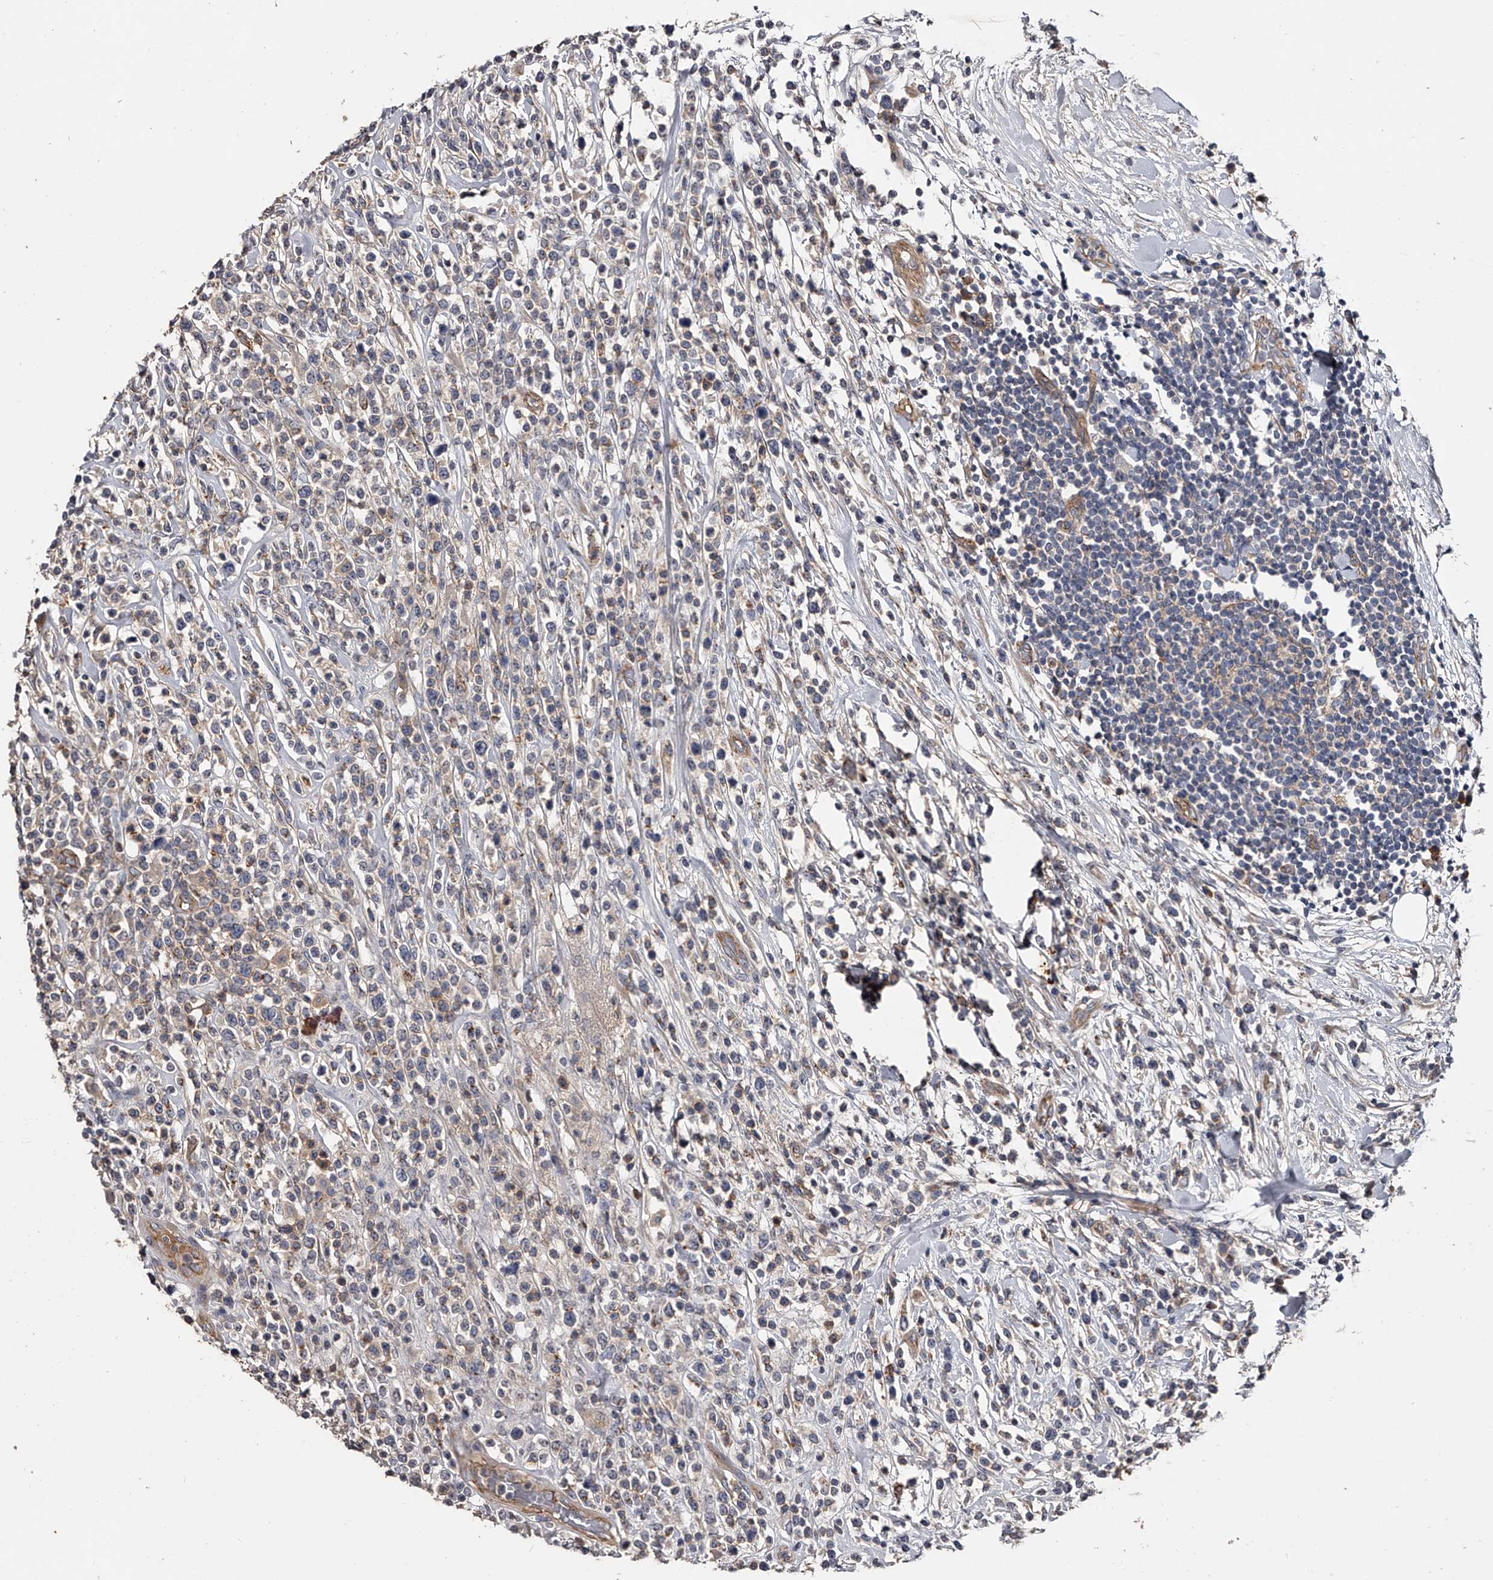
{"staining": {"intensity": "weak", "quantity": "<25%", "location": "cytoplasmic/membranous"}, "tissue": "lymphoma", "cell_type": "Tumor cells", "image_type": "cancer", "snomed": [{"axis": "morphology", "description": "Malignant lymphoma, non-Hodgkin's type, High grade"}, {"axis": "topography", "description": "Colon"}], "caption": "Immunohistochemistry (IHC) micrograph of human lymphoma stained for a protein (brown), which exhibits no positivity in tumor cells. (DAB immunohistochemistry, high magnification).", "gene": "MDN1", "patient": {"sex": "female", "age": 53}}